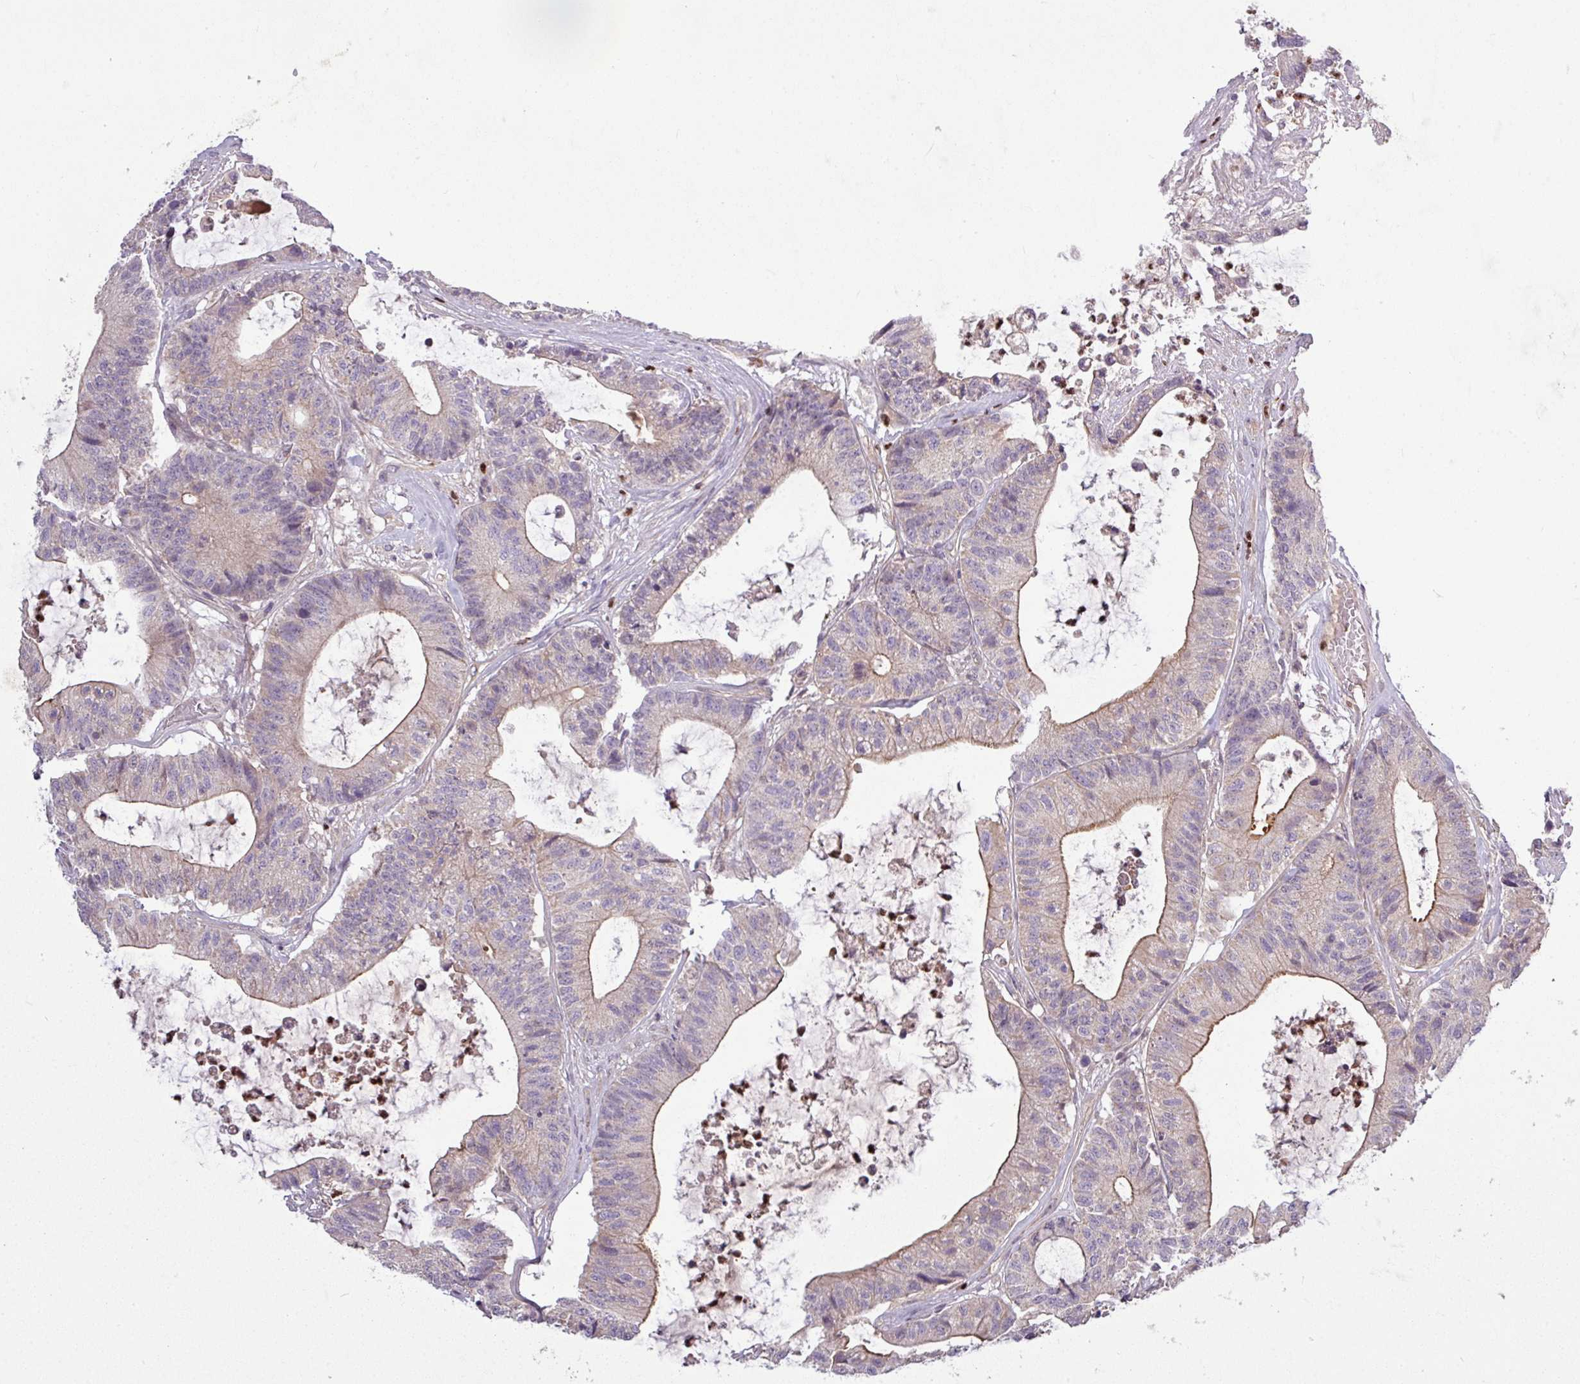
{"staining": {"intensity": "weak", "quantity": "25%-75%", "location": "cytoplasmic/membranous"}, "tissue": "colorectal cancer", "cell_type": "Tumor cells", "image_type": "cancer", "snomed": [{"axis": "morphology", "description": "Adenocarcinoma, NOS"}, {"axis": "topography", "description": "Colon"}], "caption": "A brown stain shows weak cytoplasmic/membranous expression of a protein in colorectal cancer tumor cells.", "gene": "PAPLN", "patient": {"sex": "female", "age": 84}}